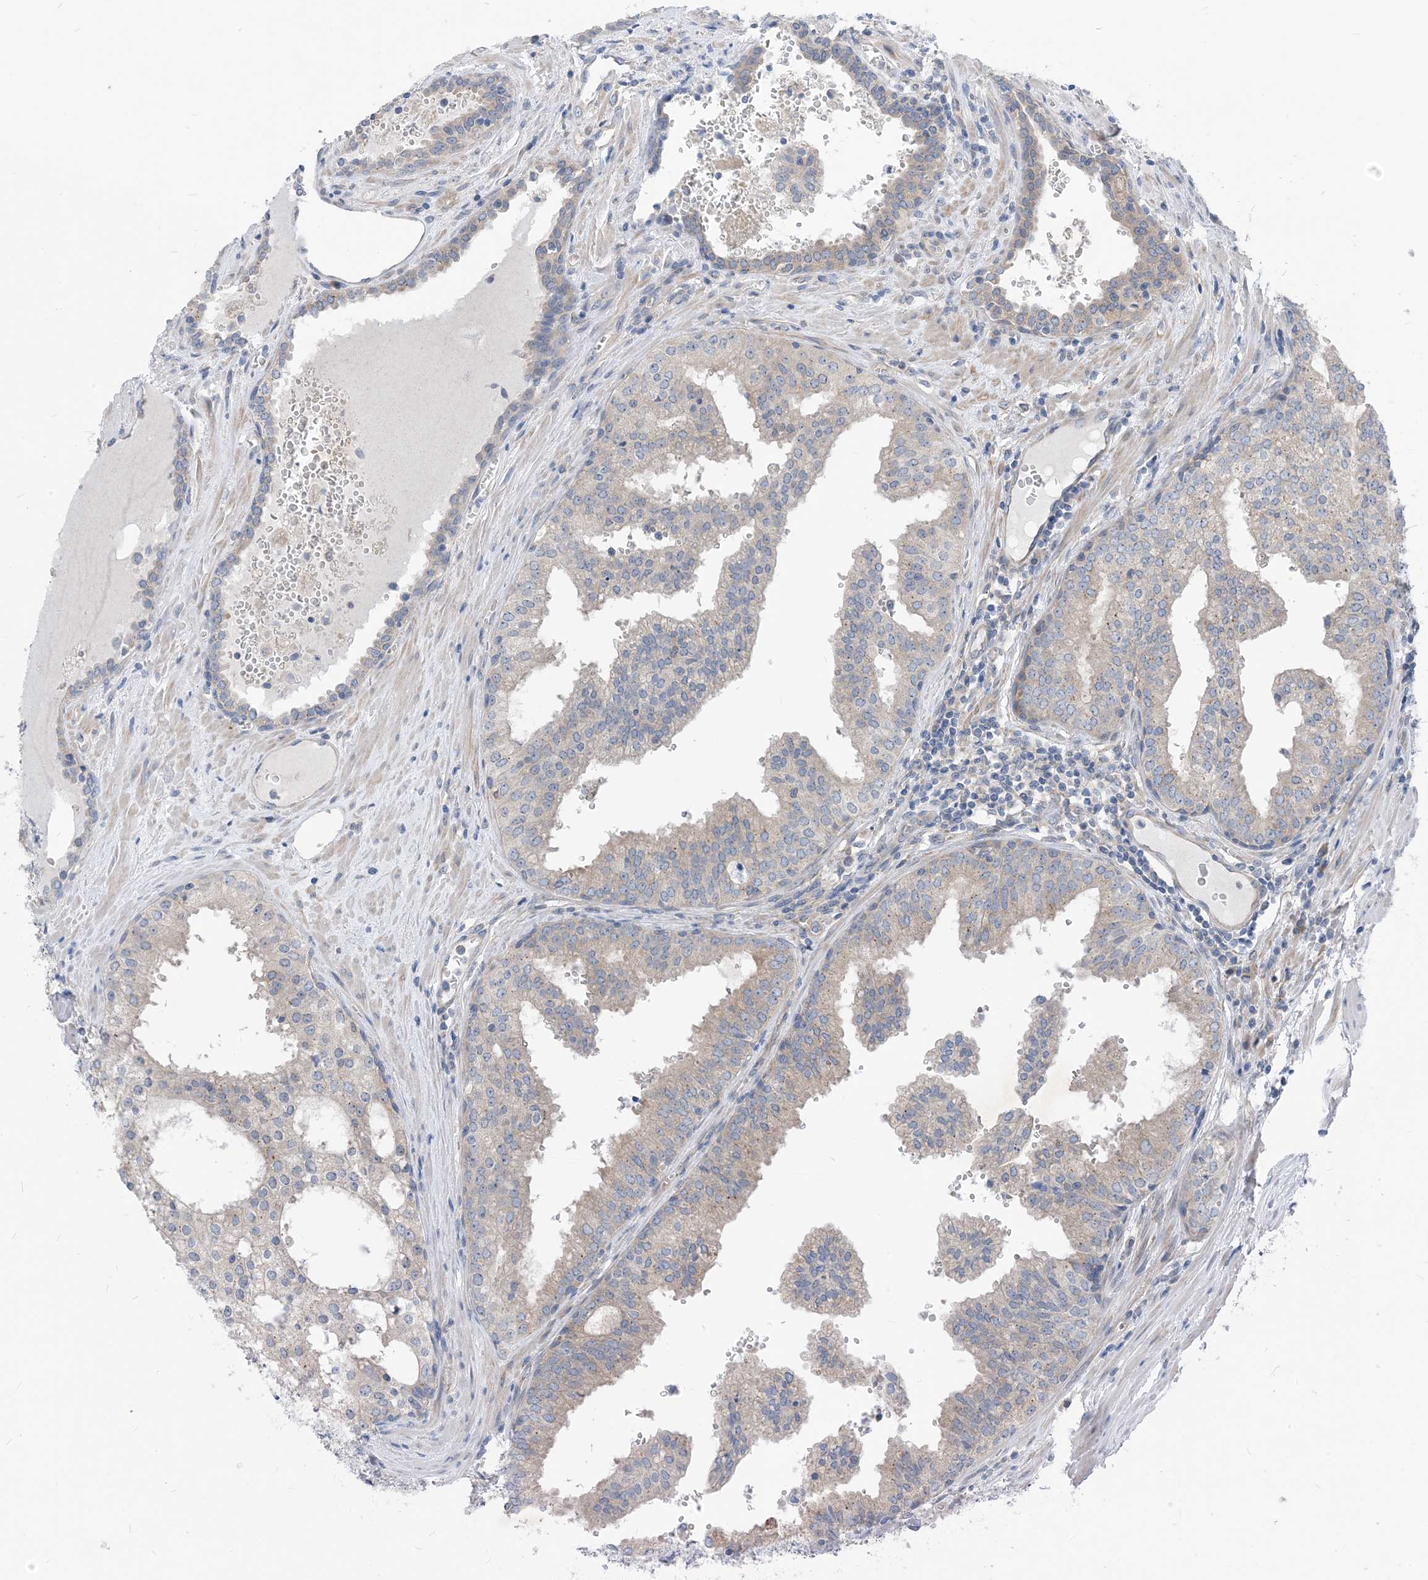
{"staining": {"intensity": "weak", "quantity": "<25%", "location": "cytoplasmic/membranous"}, "tissue": "prostate cancer", "cell_type": "Tumor cells", "image_type": "cancer", "snomed": [{"axis": "morphology", "description": "Adenocarcinoma, High grade"}, {"axis": "topography", "description": "Prostate"}], "caption": "Immunohistochemical staining of human prostate cancer (high-grade adenocarcinoma) shows no significant expression in tumor cells.", "gene": "PLEKHA3", "patient": {"sex": "male", "age": 68}}